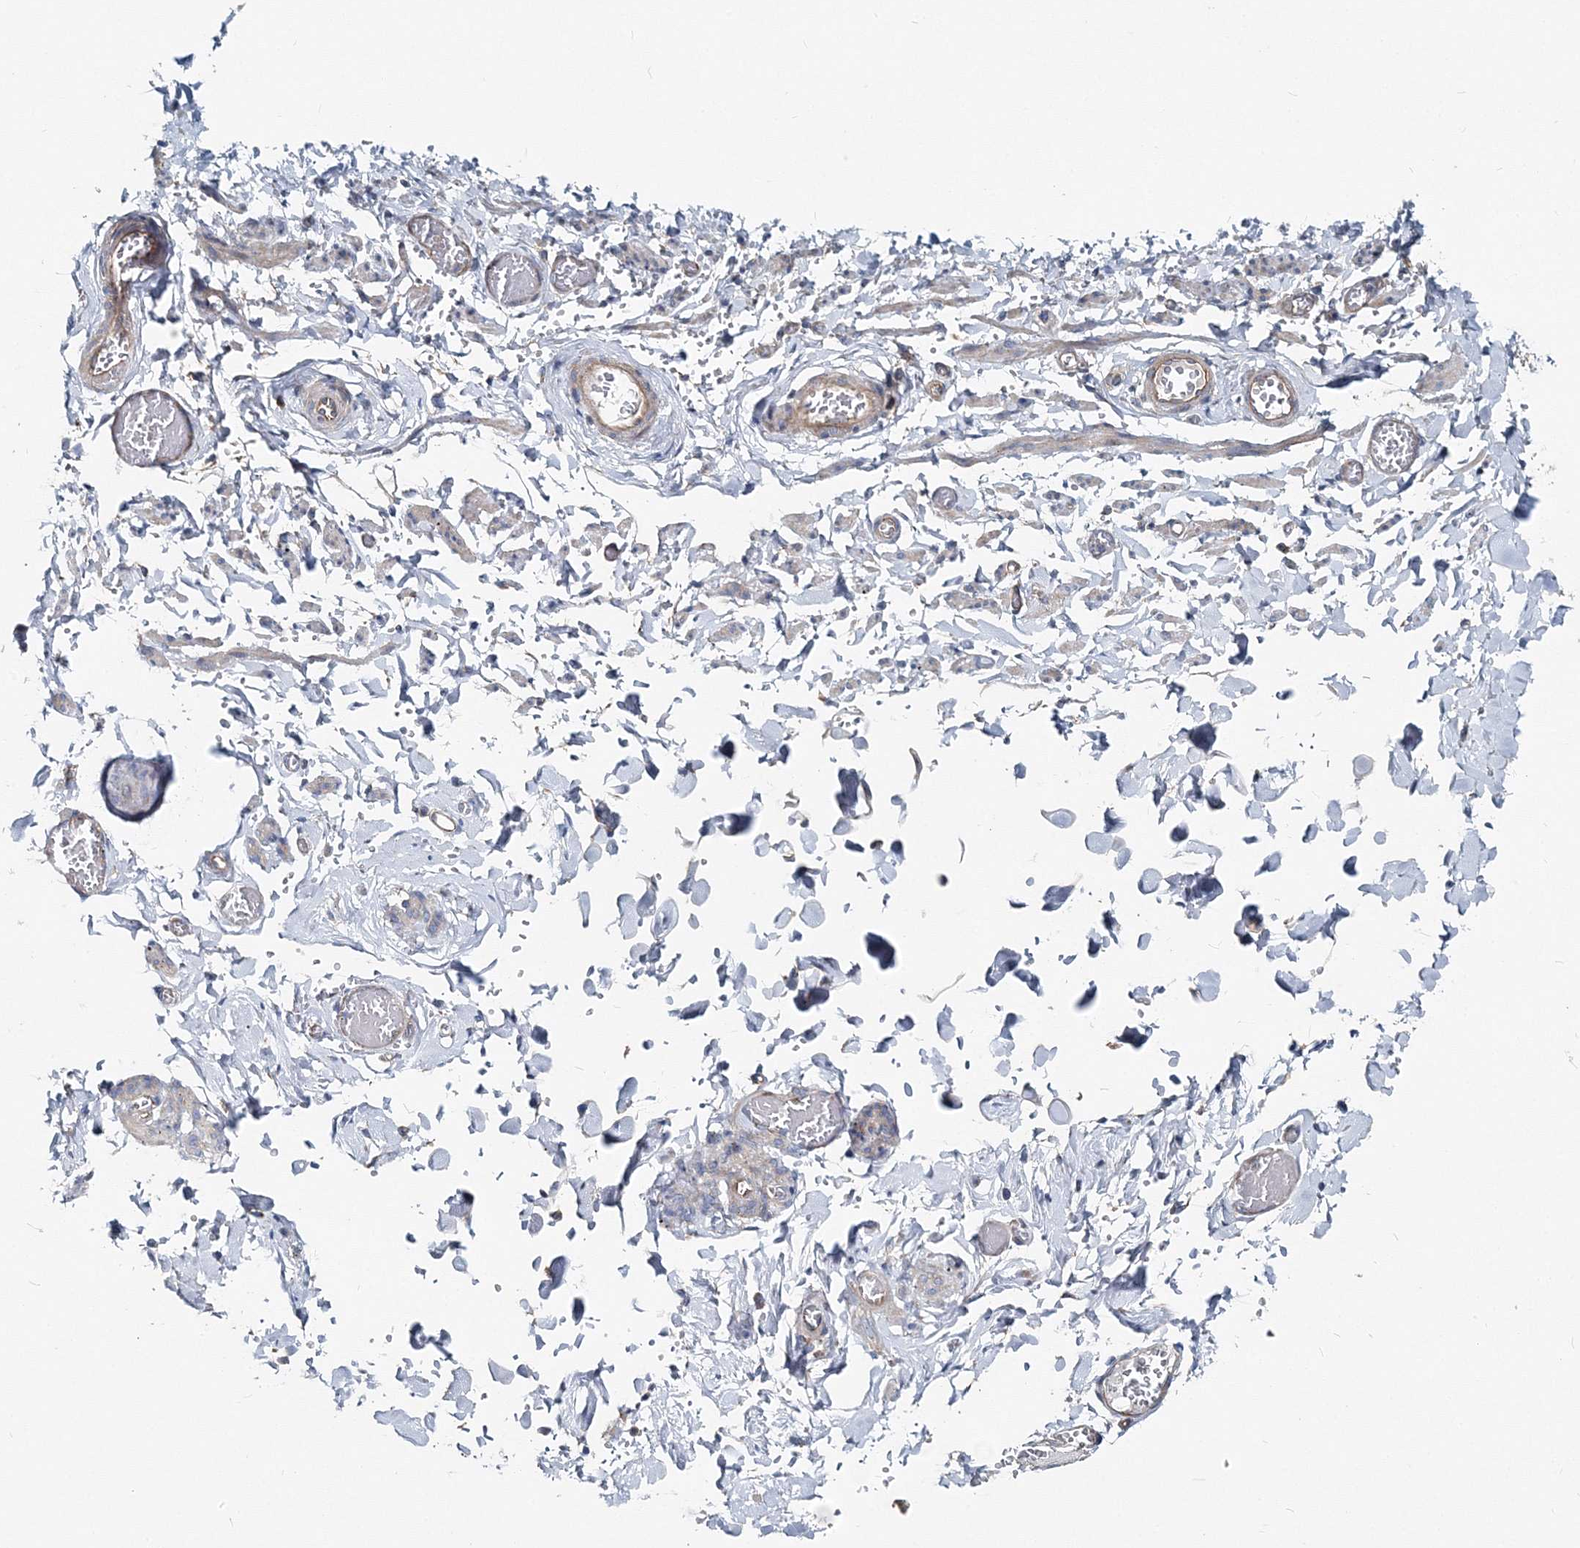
{"staining": {"intensity": "negative", "quantity": "none", "location": "none"}, "tissue": "adipose tissue", "cell_type": "Adipocytes", "image_type": "normal", "snomed": [{"axis": "morphology", "description": "Normal tissue, NOS"}, {"axis": "topography", "description": "Vascular tissue"}, {"axis": "topography", "description": "Fallopian tube"}, {"axis": "topography", "description": "Ovary"}], "caption": "Human adipose tissue stained for a protein using immunohistochemistry (IHC) reveals no staining in adipocytes.", "gene": "MPHOSPH9", "patient": {"sex": "female", "age": 67}}